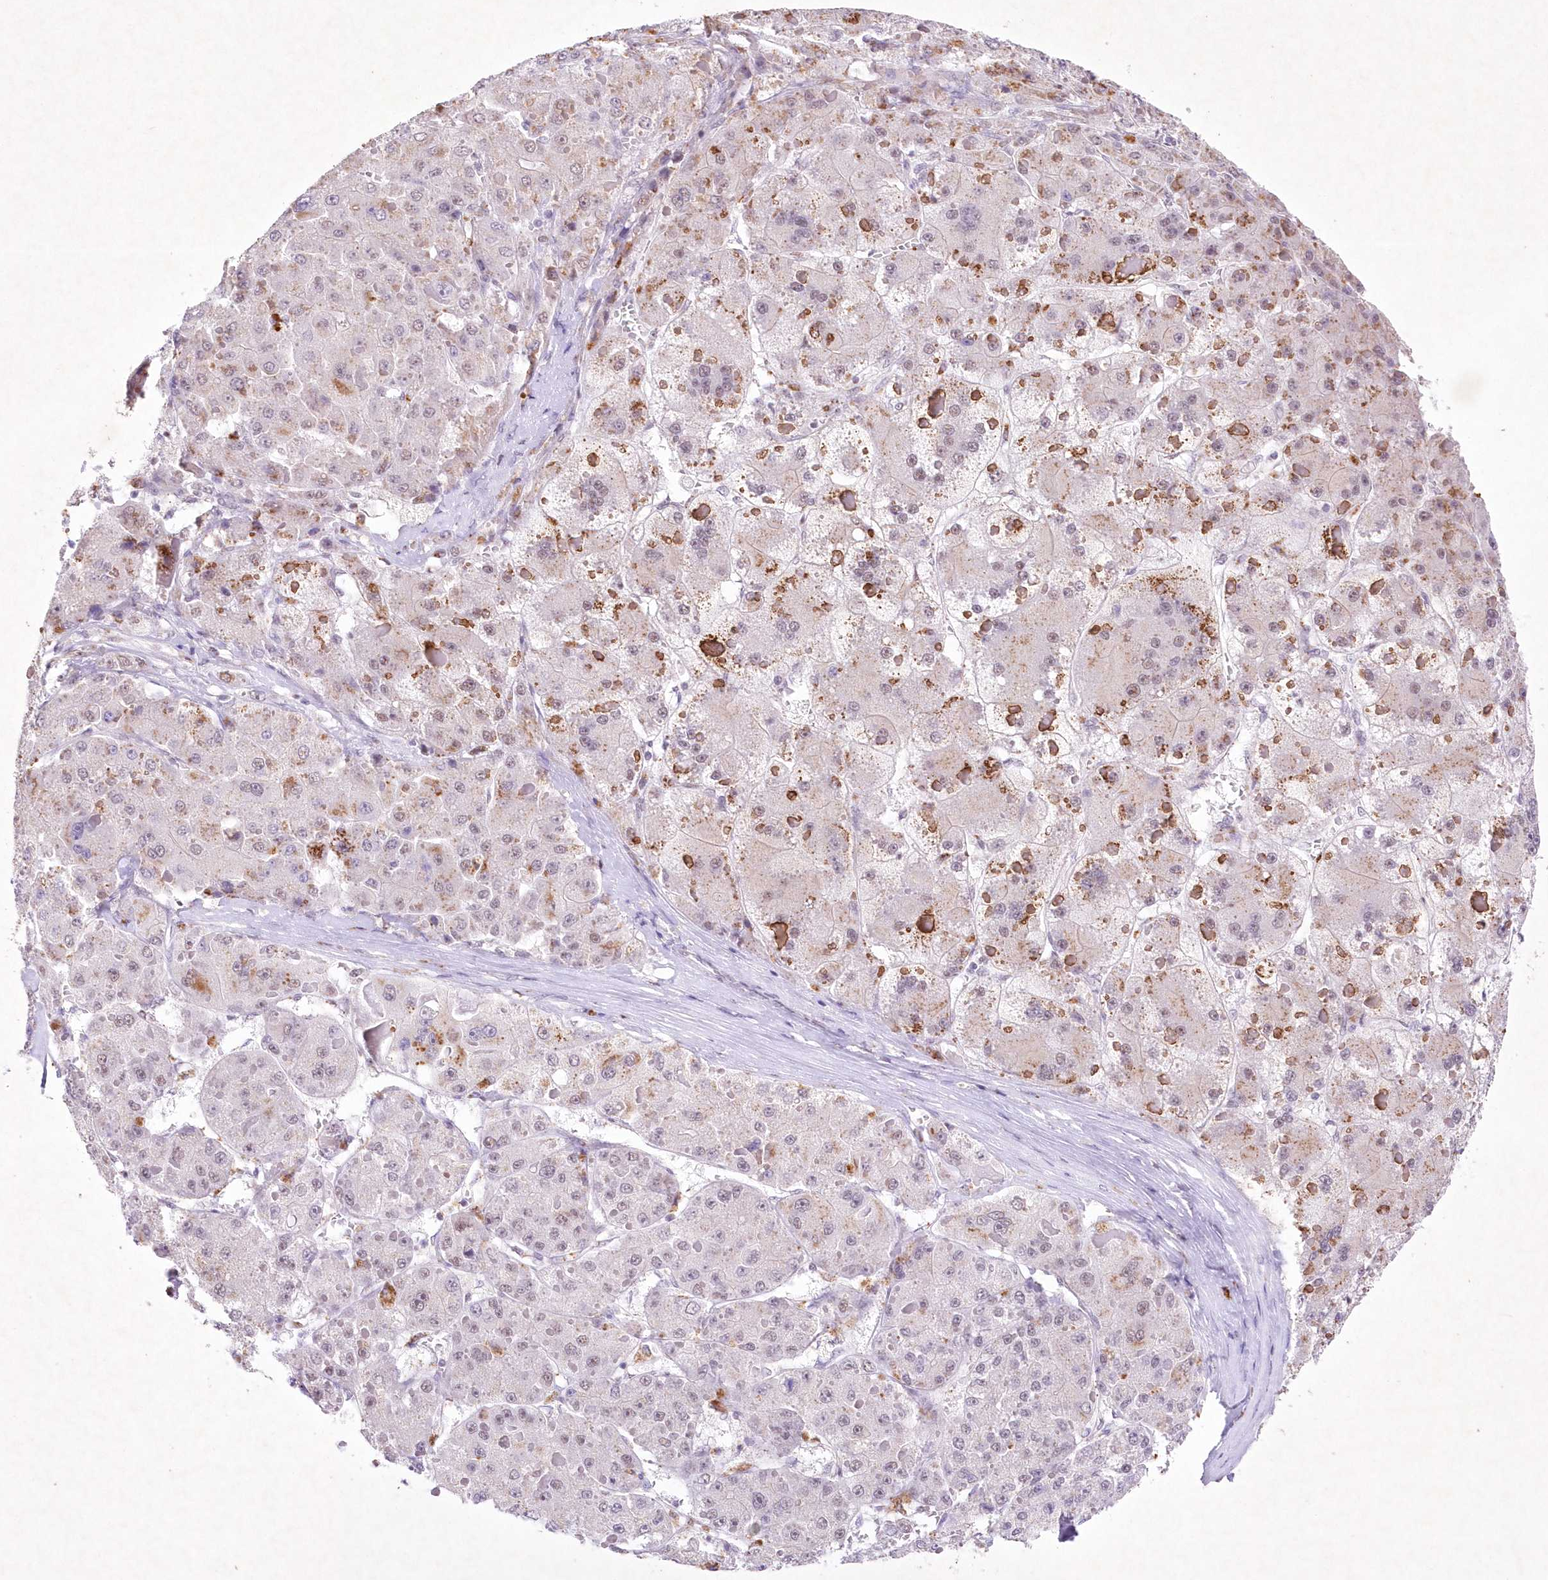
{"staining": {"intensity": "strong", "quantity": "<25%", "location": "cytoplasmic/membranous,nuclear"}, "tissue": "liver cancer", "cell_type": "Tumor cells", "image_type": "cancer", "snomed": [{"axis": "morphology", "description": "Carcinoma, Hepatocellular, NOS"}, {"axis": "topography", "description": "Liver"}], "caption": "High-magnification brightfield microscopy of hepatocellular carcinoma (liver) stained with DAB (3,3'-diaminobenzidine) (brown) and counterstained with hematoxylin (blue). tumor cells exhibit strong cytoplasmic/membranous and nuclear expression is identified in approximately<25% of cells. (DAB (3,3'-diaminobenzidine) IHC with brightfield microscopy, high magnification).", "gene": "RBM27", "patient": {"sex": "female", "age": 73}}